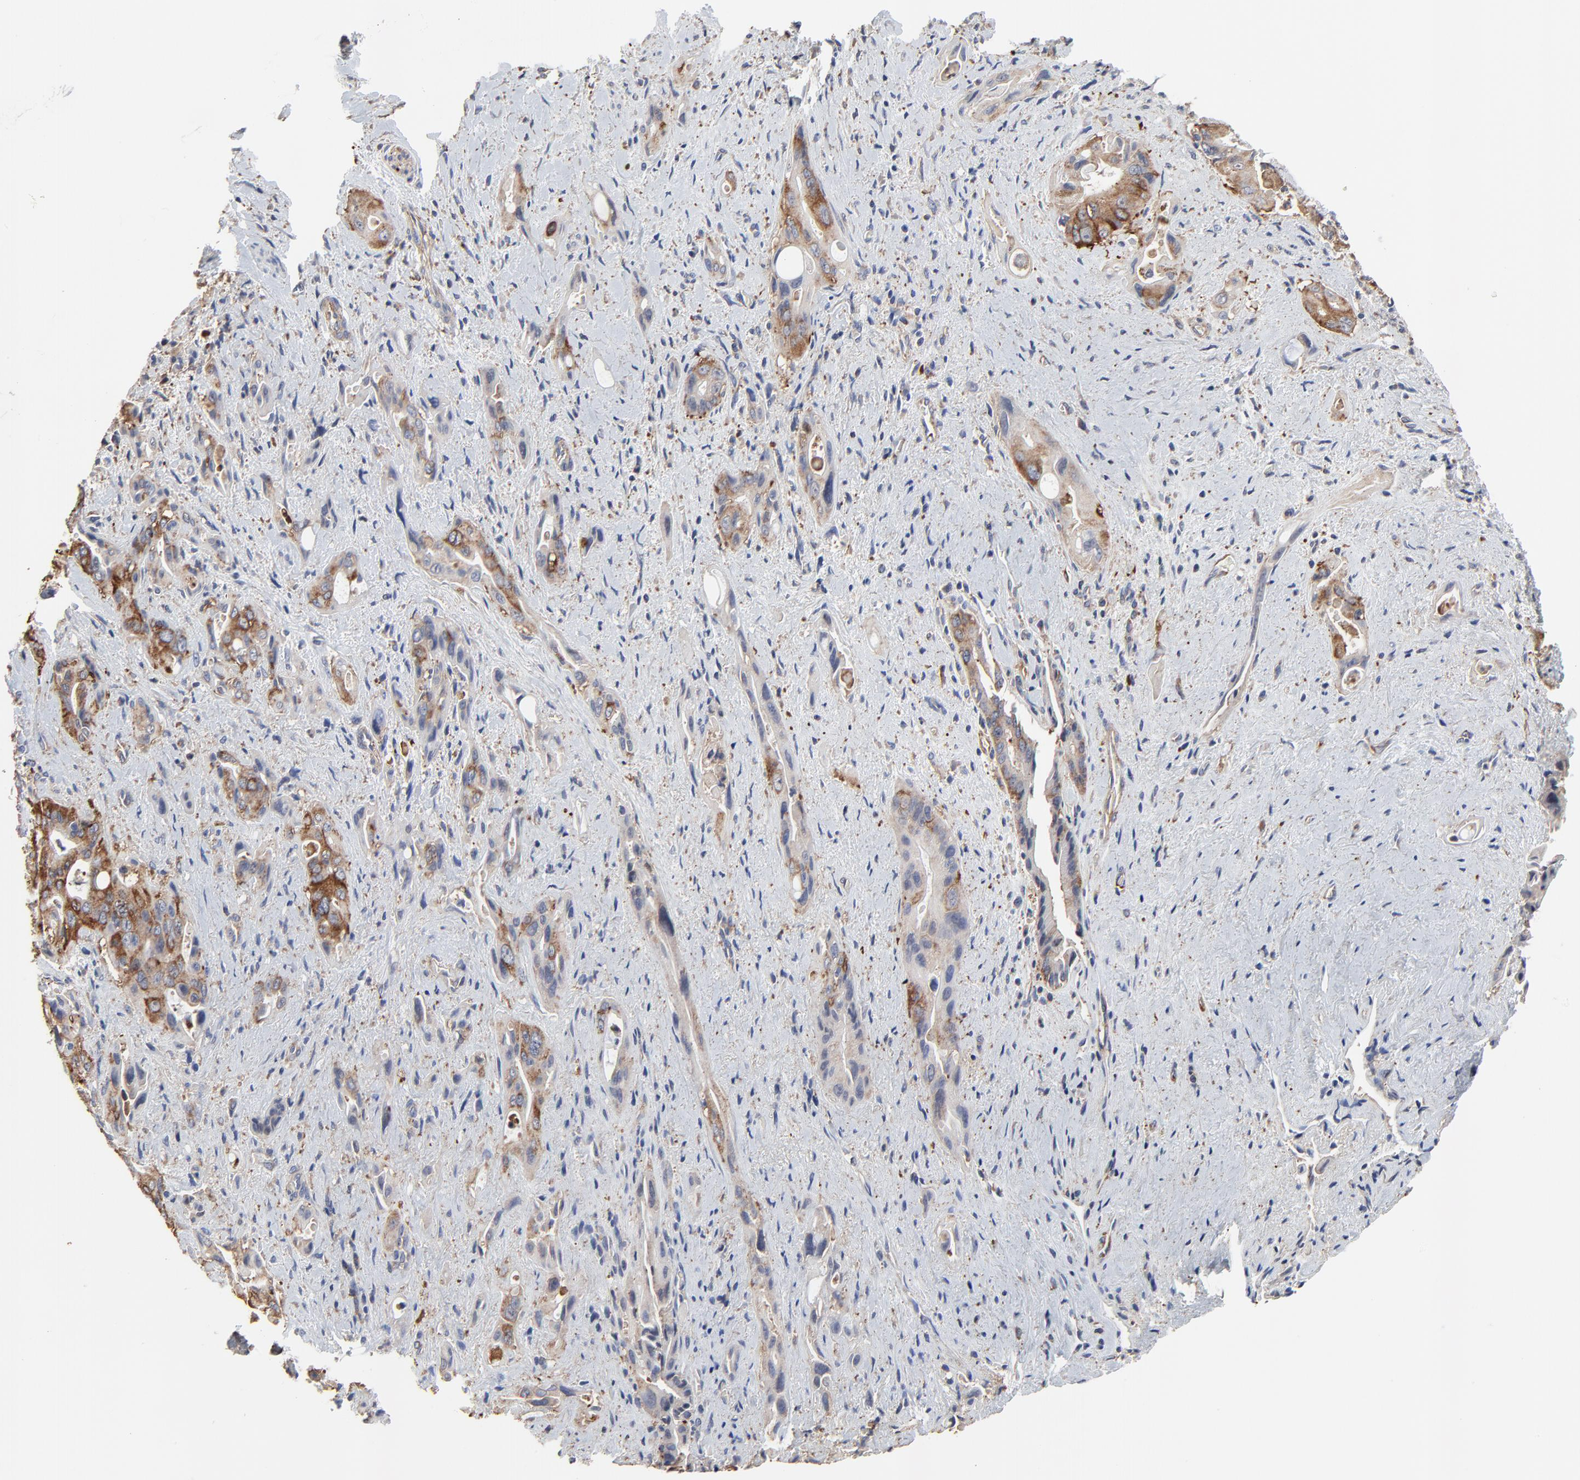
{"staining": {"intensity": "moderate", "quantity": ">75%", "location": "cytoplasmic/membranous"}, "tissue": "pancreatic cancer", "cell_type": "Tumor cells", "image_type": "cancer", "snomed": [{"axis": "morphology", "description": "Adenocarcinoma, NOS"}, {"axis": "topography", "description": "Pancreas"}], "caption": "DAB immunohistochemical staining of human pancreatic cancer (adenocarcinoma) shows moderate cytoplasmic/membranous protein expression in about >75% of tumor cells. (DAB = brown stain, brightfield microscopy at high magnification).", "gene": "NXF3", "patient": {"sex": "male", "age": 77}}